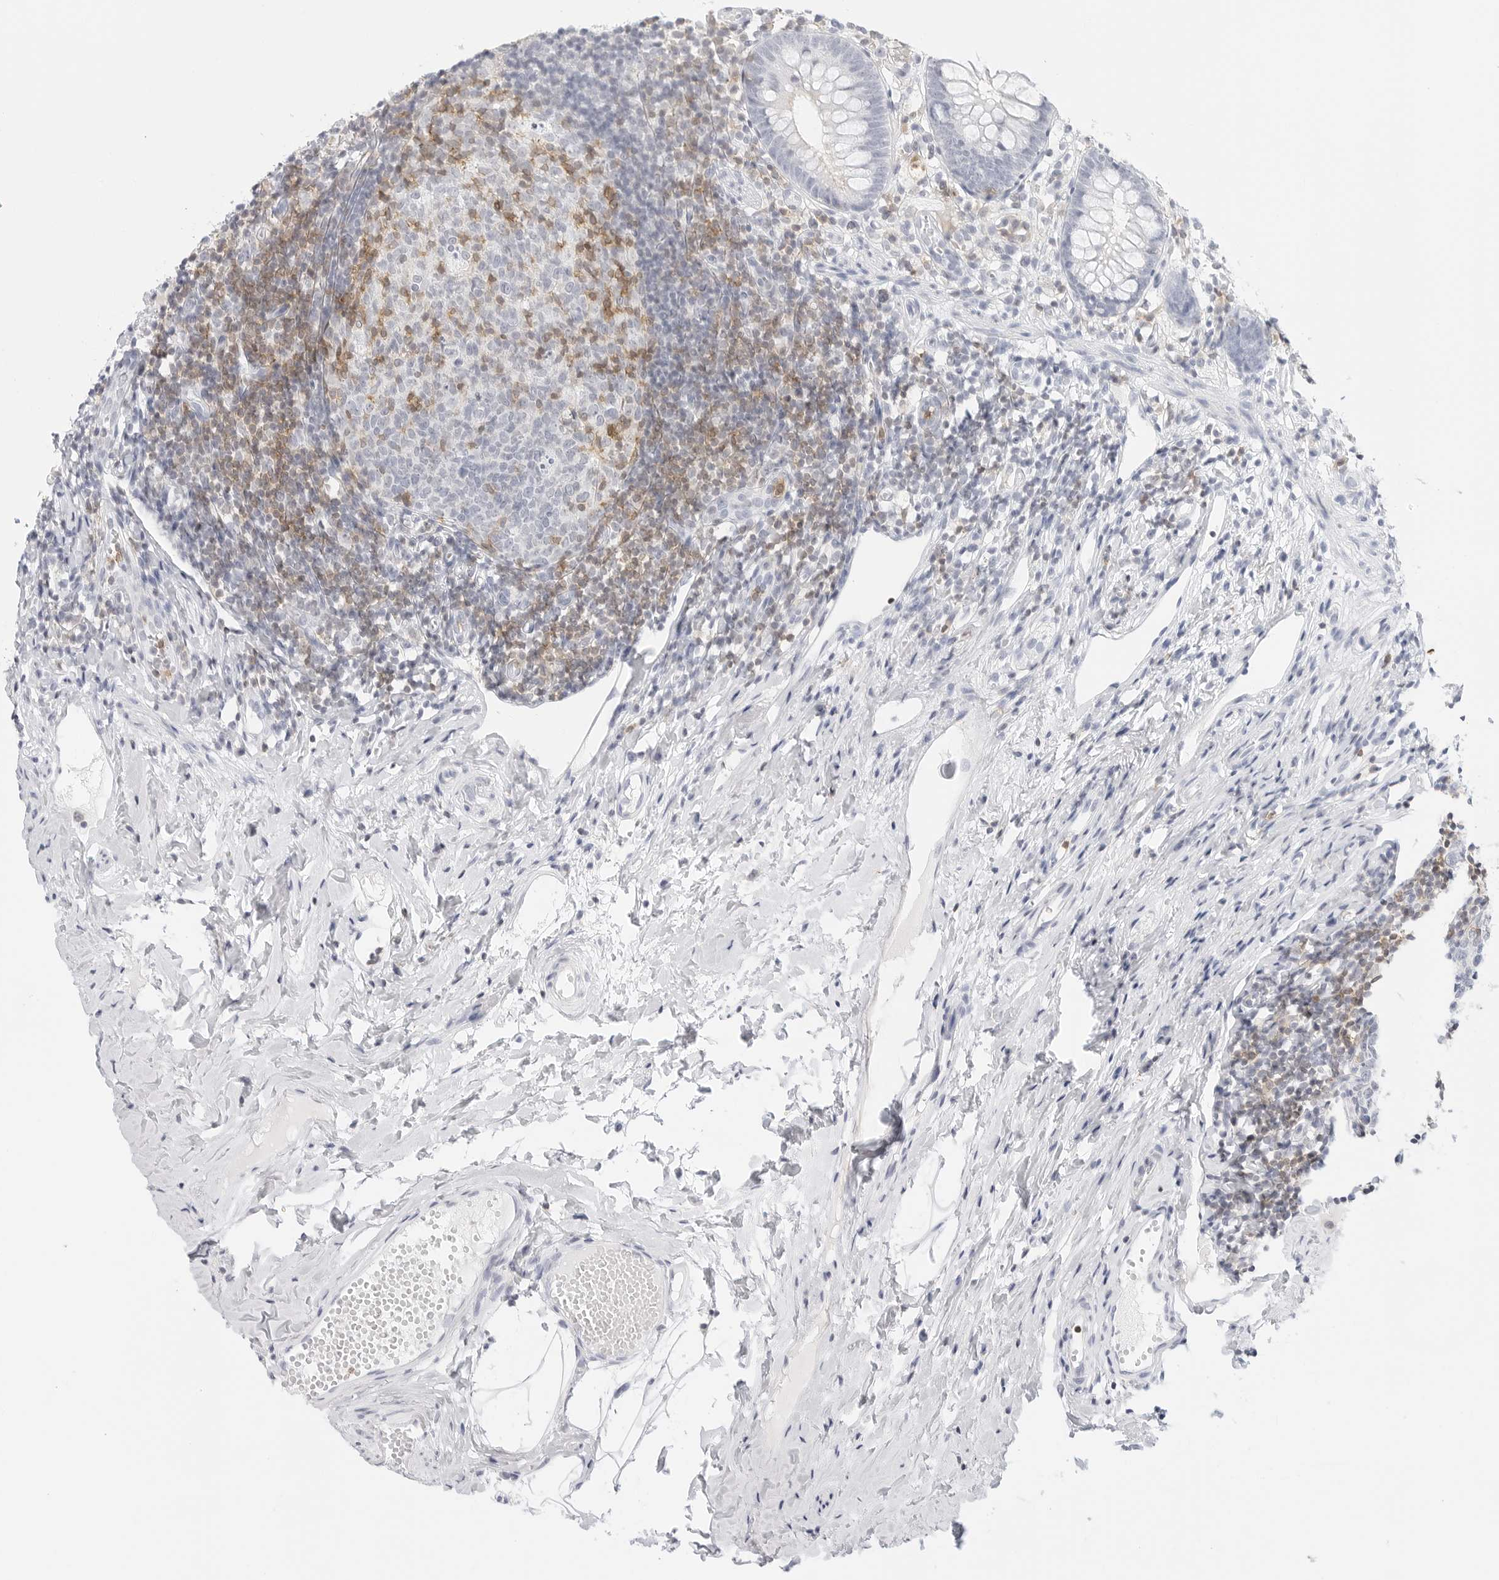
{"staining": {"intensity": "strong", "quantity": "<25%", "location": "cytoplasmic/membranous"}, "tissue": "appendix", "cell_type": "Glandular cells", "image_type": "normal", "snomed": [{"axis": "morphology", "description": "Normal tissue, NOS"}, {"axis": "topography", "description": "Appendix"}], "caption": "IHC image of normal human appendix stained for a protein (brown), which reveals medium levels of strong cytoplasmic/membranous staining in approximately <25% of glandular cells.", "gene": "SLC9A3R1", "patient": {"sex": "female", "age": 20}}